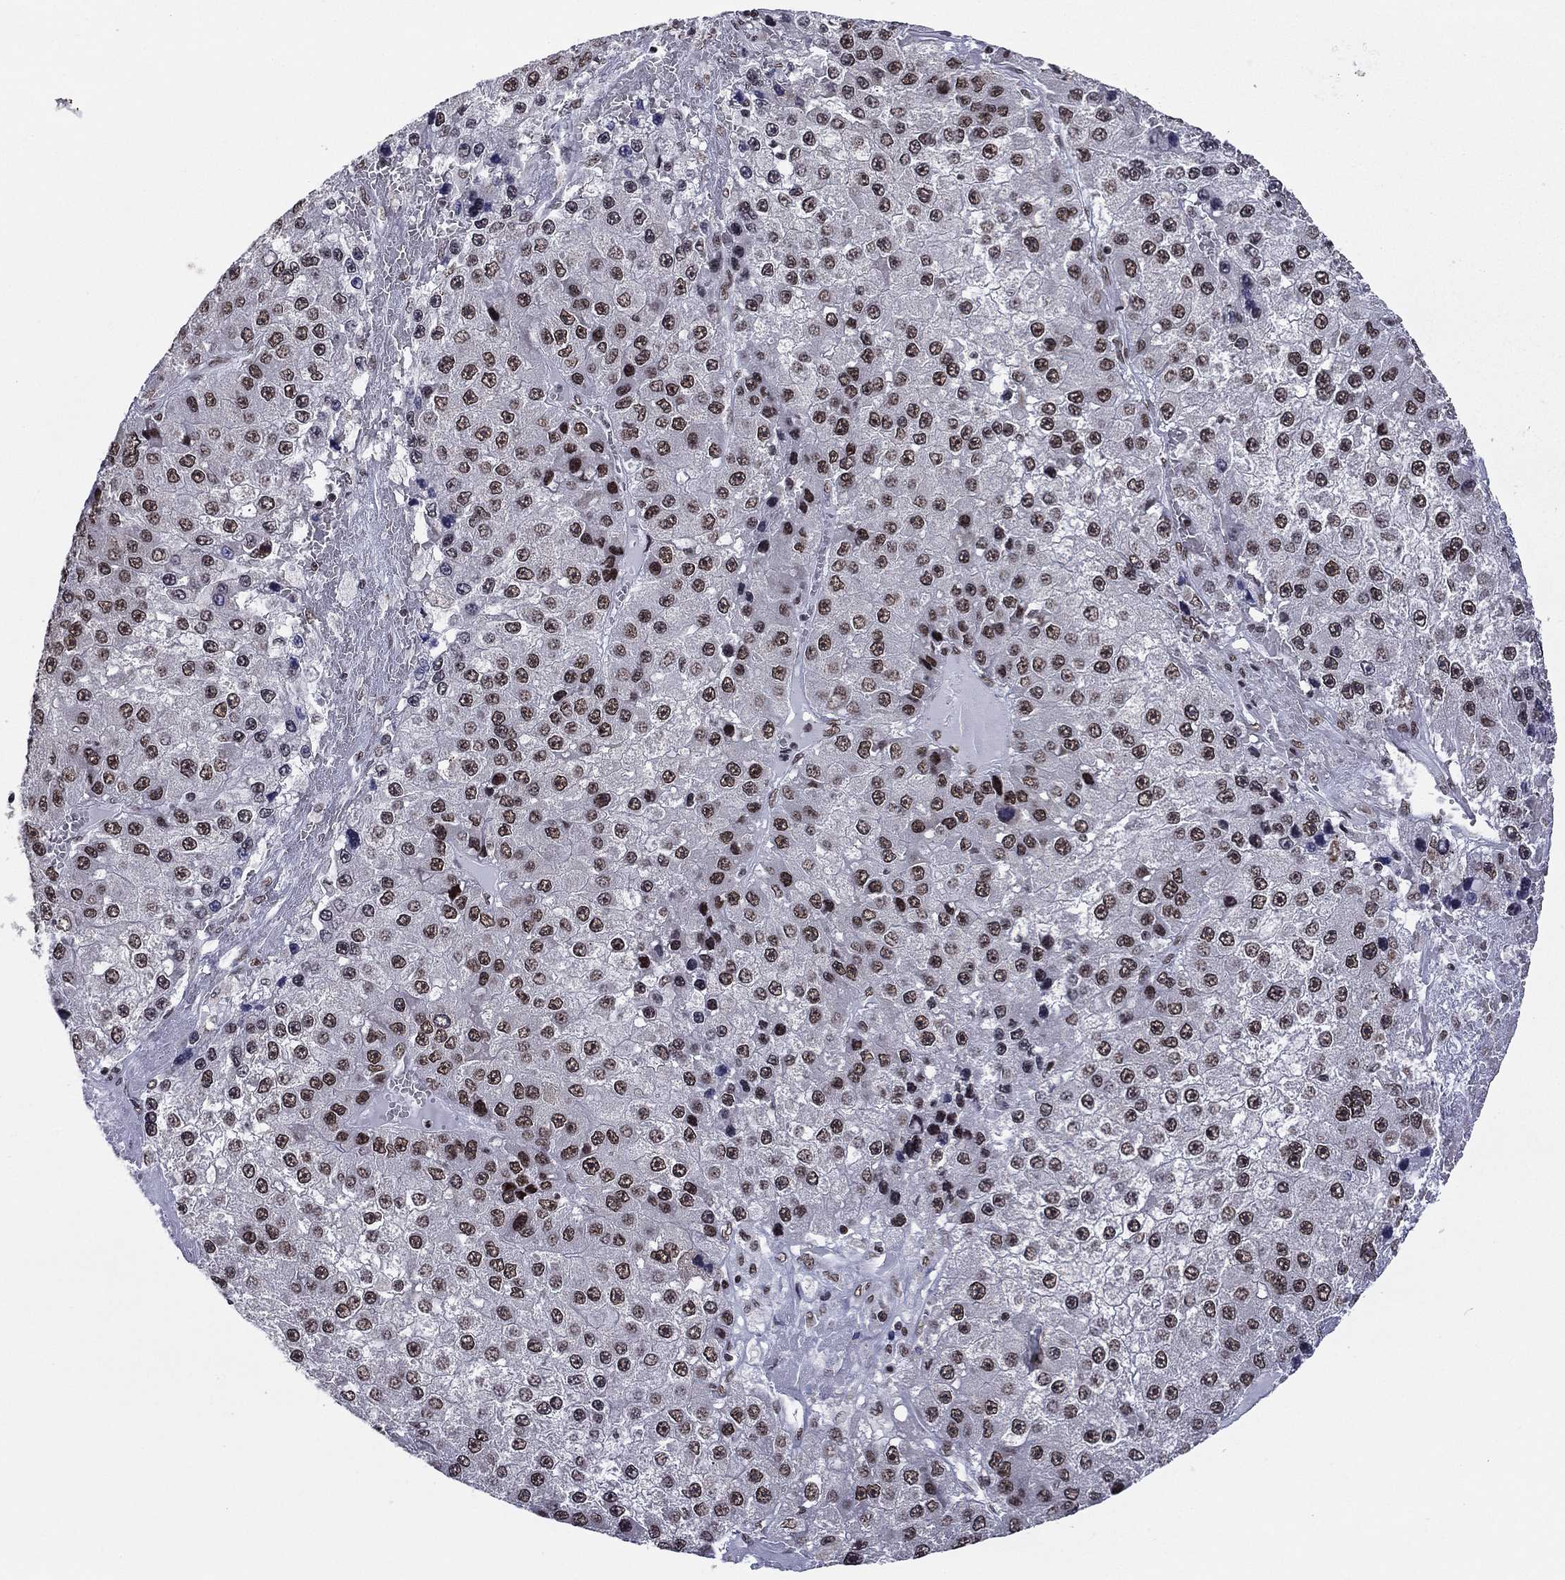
{"staining": {"intensity": "moderate", "quantity": ">75%", "location": "nuclear"}, "tissue": "liver cancer", "cell_type": "Tumor cells", "image_type": "cancer", "snomed": [{"axis": "morphology", "description": "Carcinoma, Hepatocellular, NOS"}, {"axis": "topography", "description": "Liver"}], "caption": "Protein analysis of liver cancer tissue shows moderate nuclear positivity in about >75% of tumor cells.", "gene": "ETV5", "patient": {"sex": "female", "age": 73}}